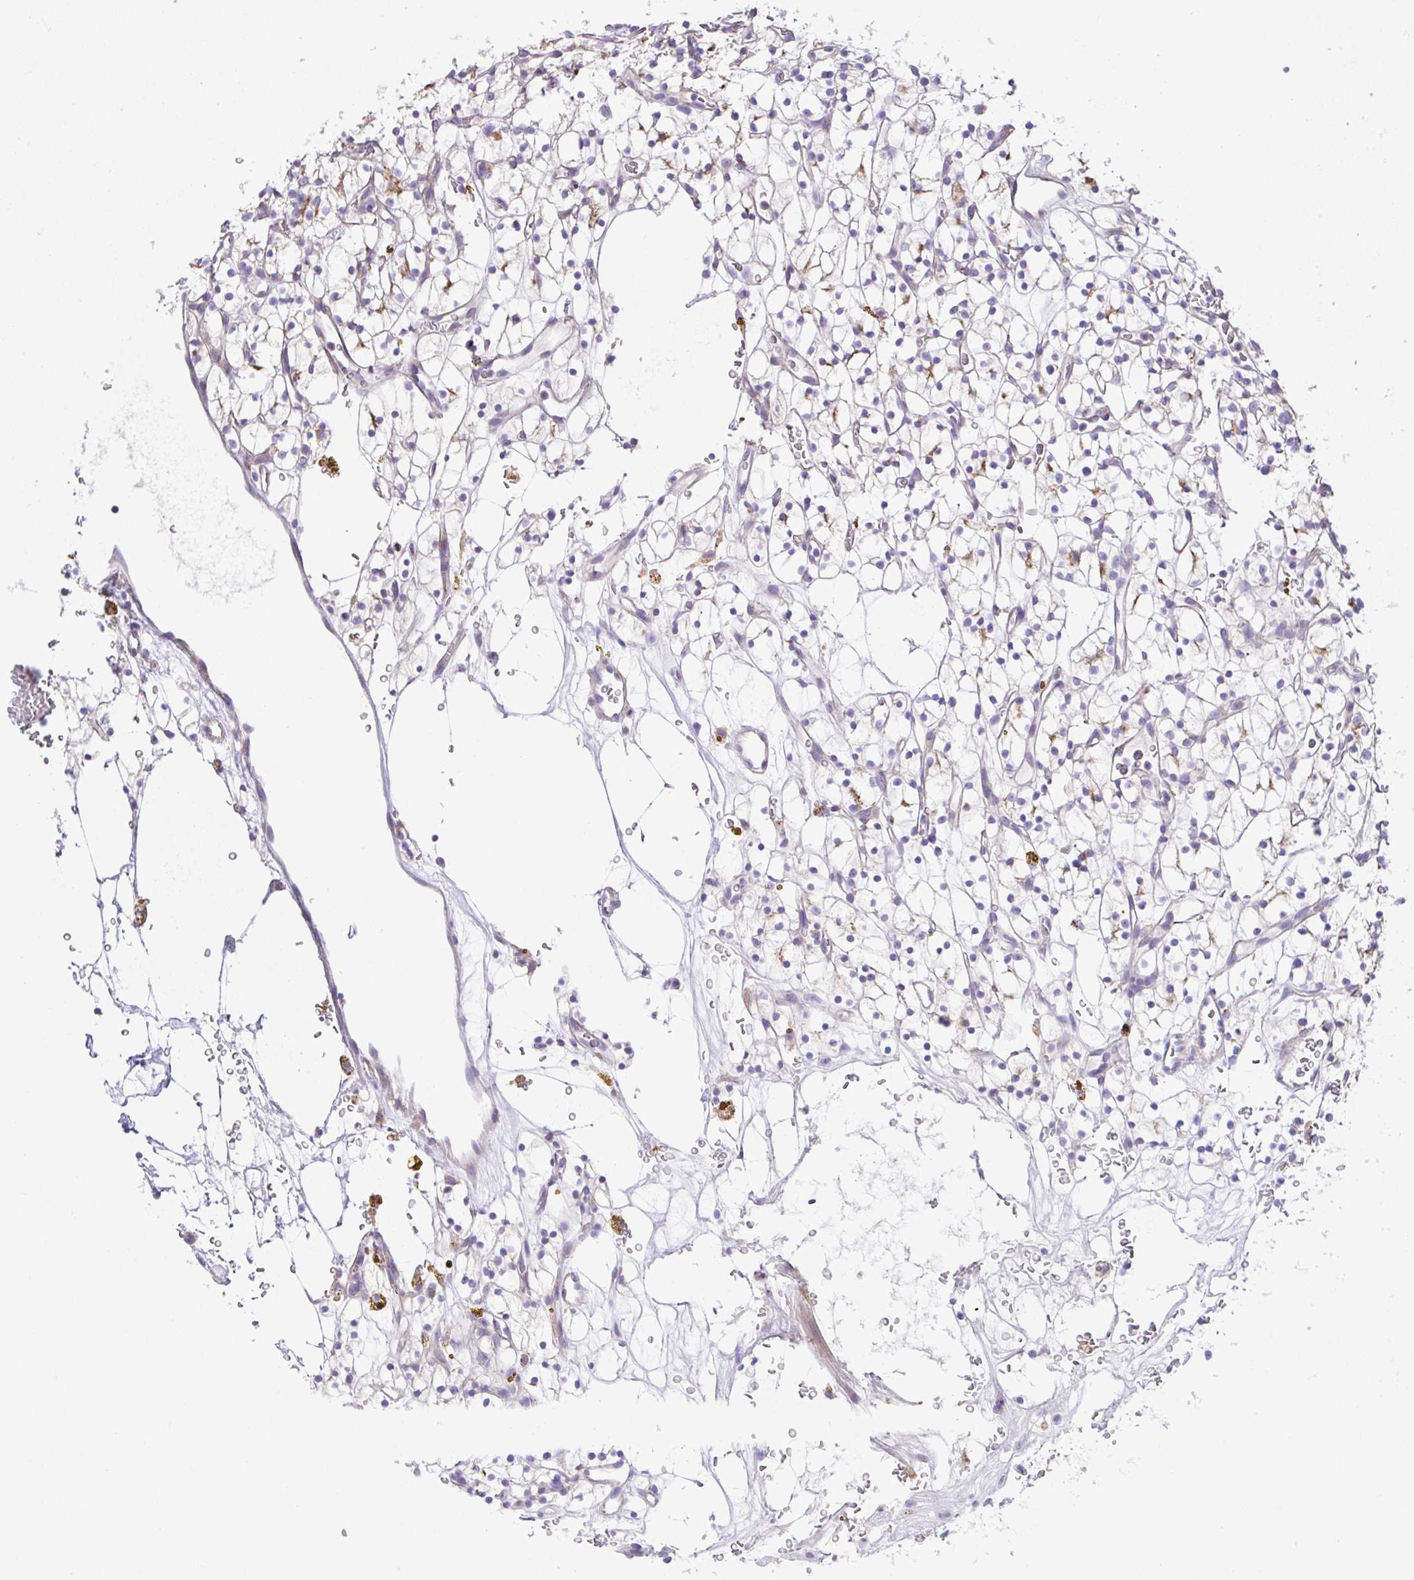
{"staining": {"intensity": "weak", "quantity": "25%-75%", "location": "cytoplasmic/membranous"}, "tissue": "renal cancer", "cell_type": "Tumor cells", "image_type": "cancer", "snomed": [{"axis": "morphology", "description": "Adenocarcinoma, NOS"}, {"axis": "topography", "description": "Kidney"}], "caption": "Human adenocarcinoma (renal) stained with a protein marker demonstrates weak staining in tumor cells.", "gene": "OR4P4", "patient": {"sex": "female", "age": 64}}